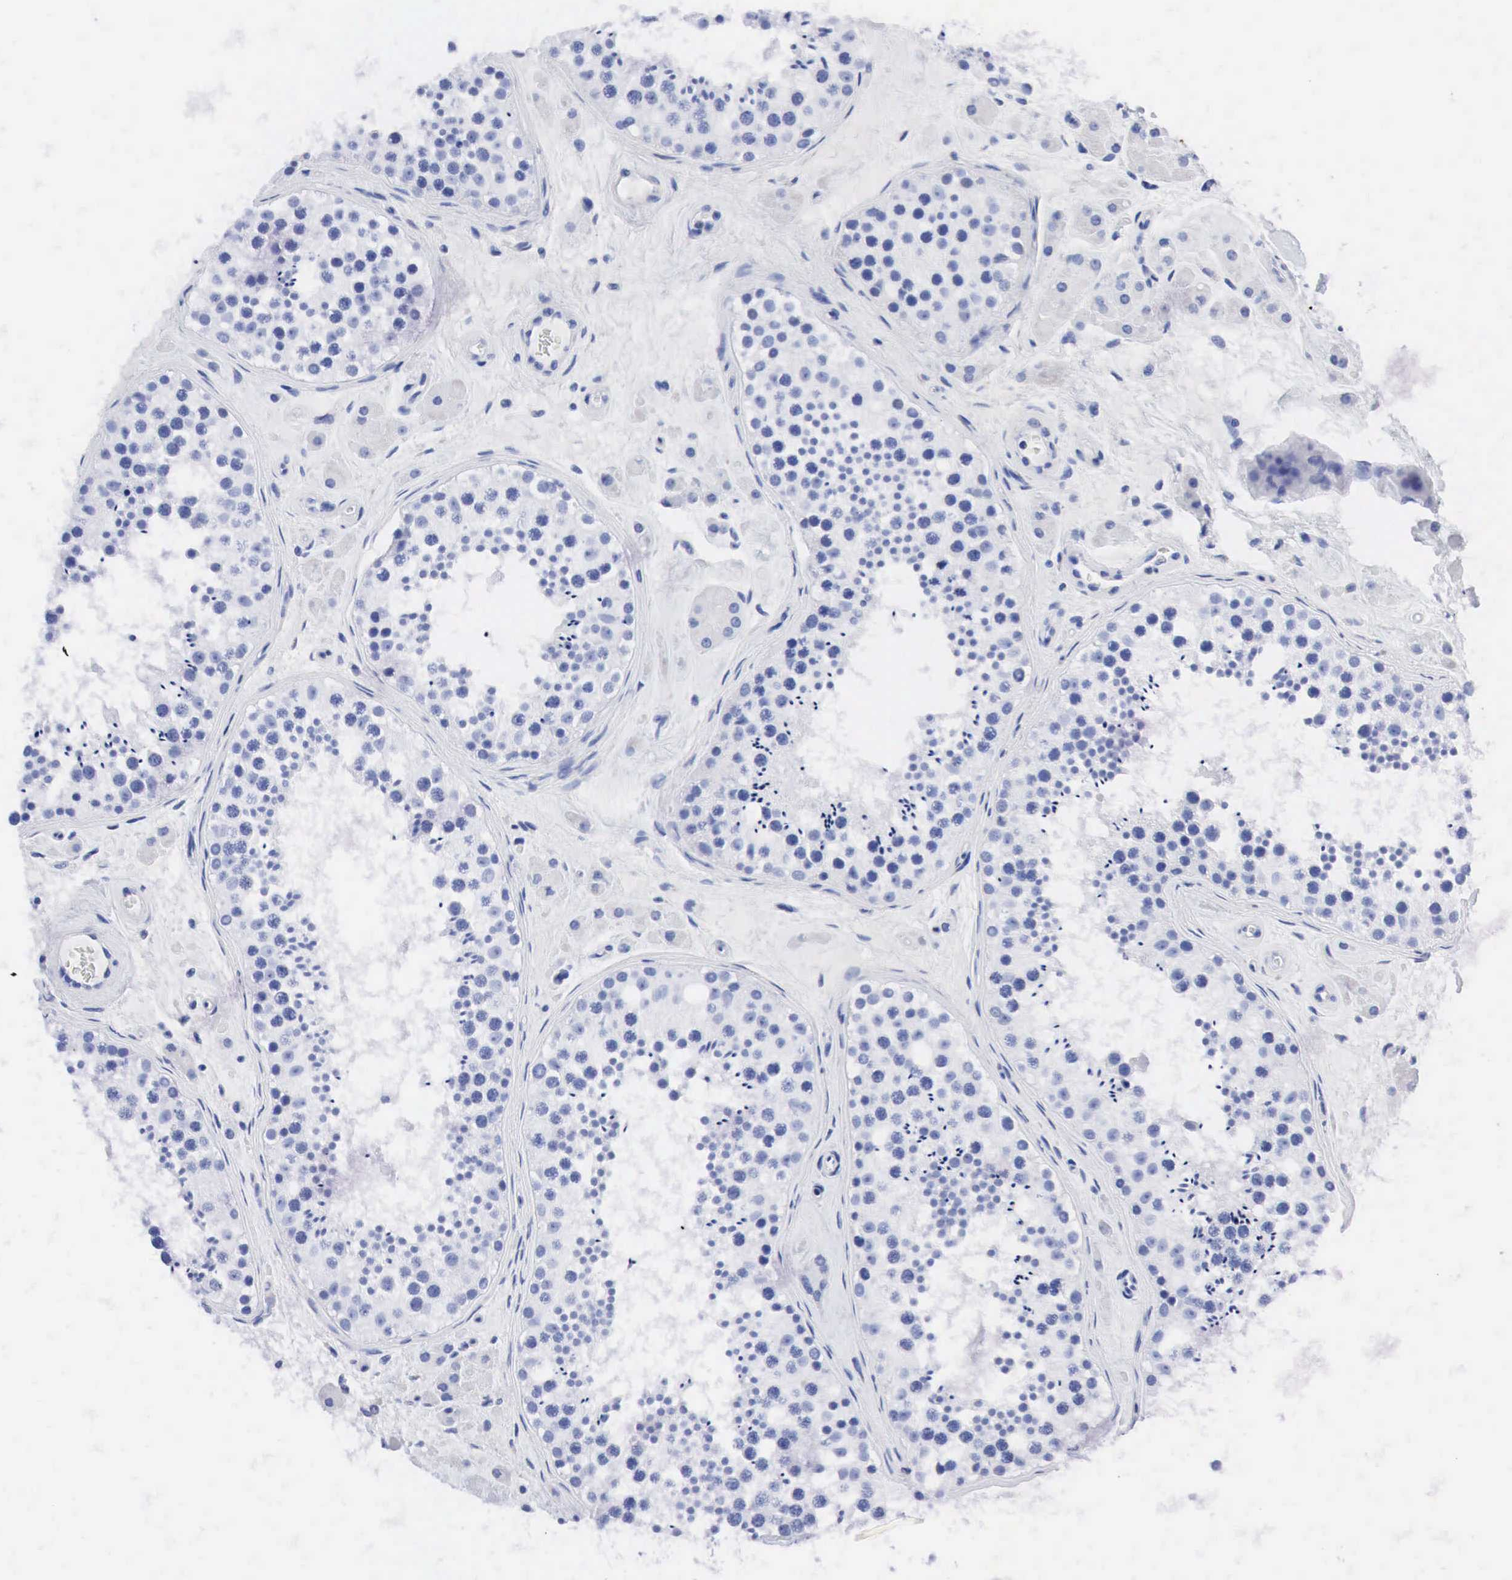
{"staining": {"intensity": "negative", "quantity": "none", "location": "none"}, "tissue": "testis", "cell_type": "Cells in seminiferous ducts", "image_type": "normal", "snomed": [{"axis": "morphology", "description": "Normal tissue, NOS"}, {"axis": "topography", "description": "Testis"}], "caption": "The image exhibits no staining of cells in seminiferous ducts in unremarkable testis. Nuclei are stained in blue.", "gene": "PTH", "patient": {"sex": "male", "age": 38}}